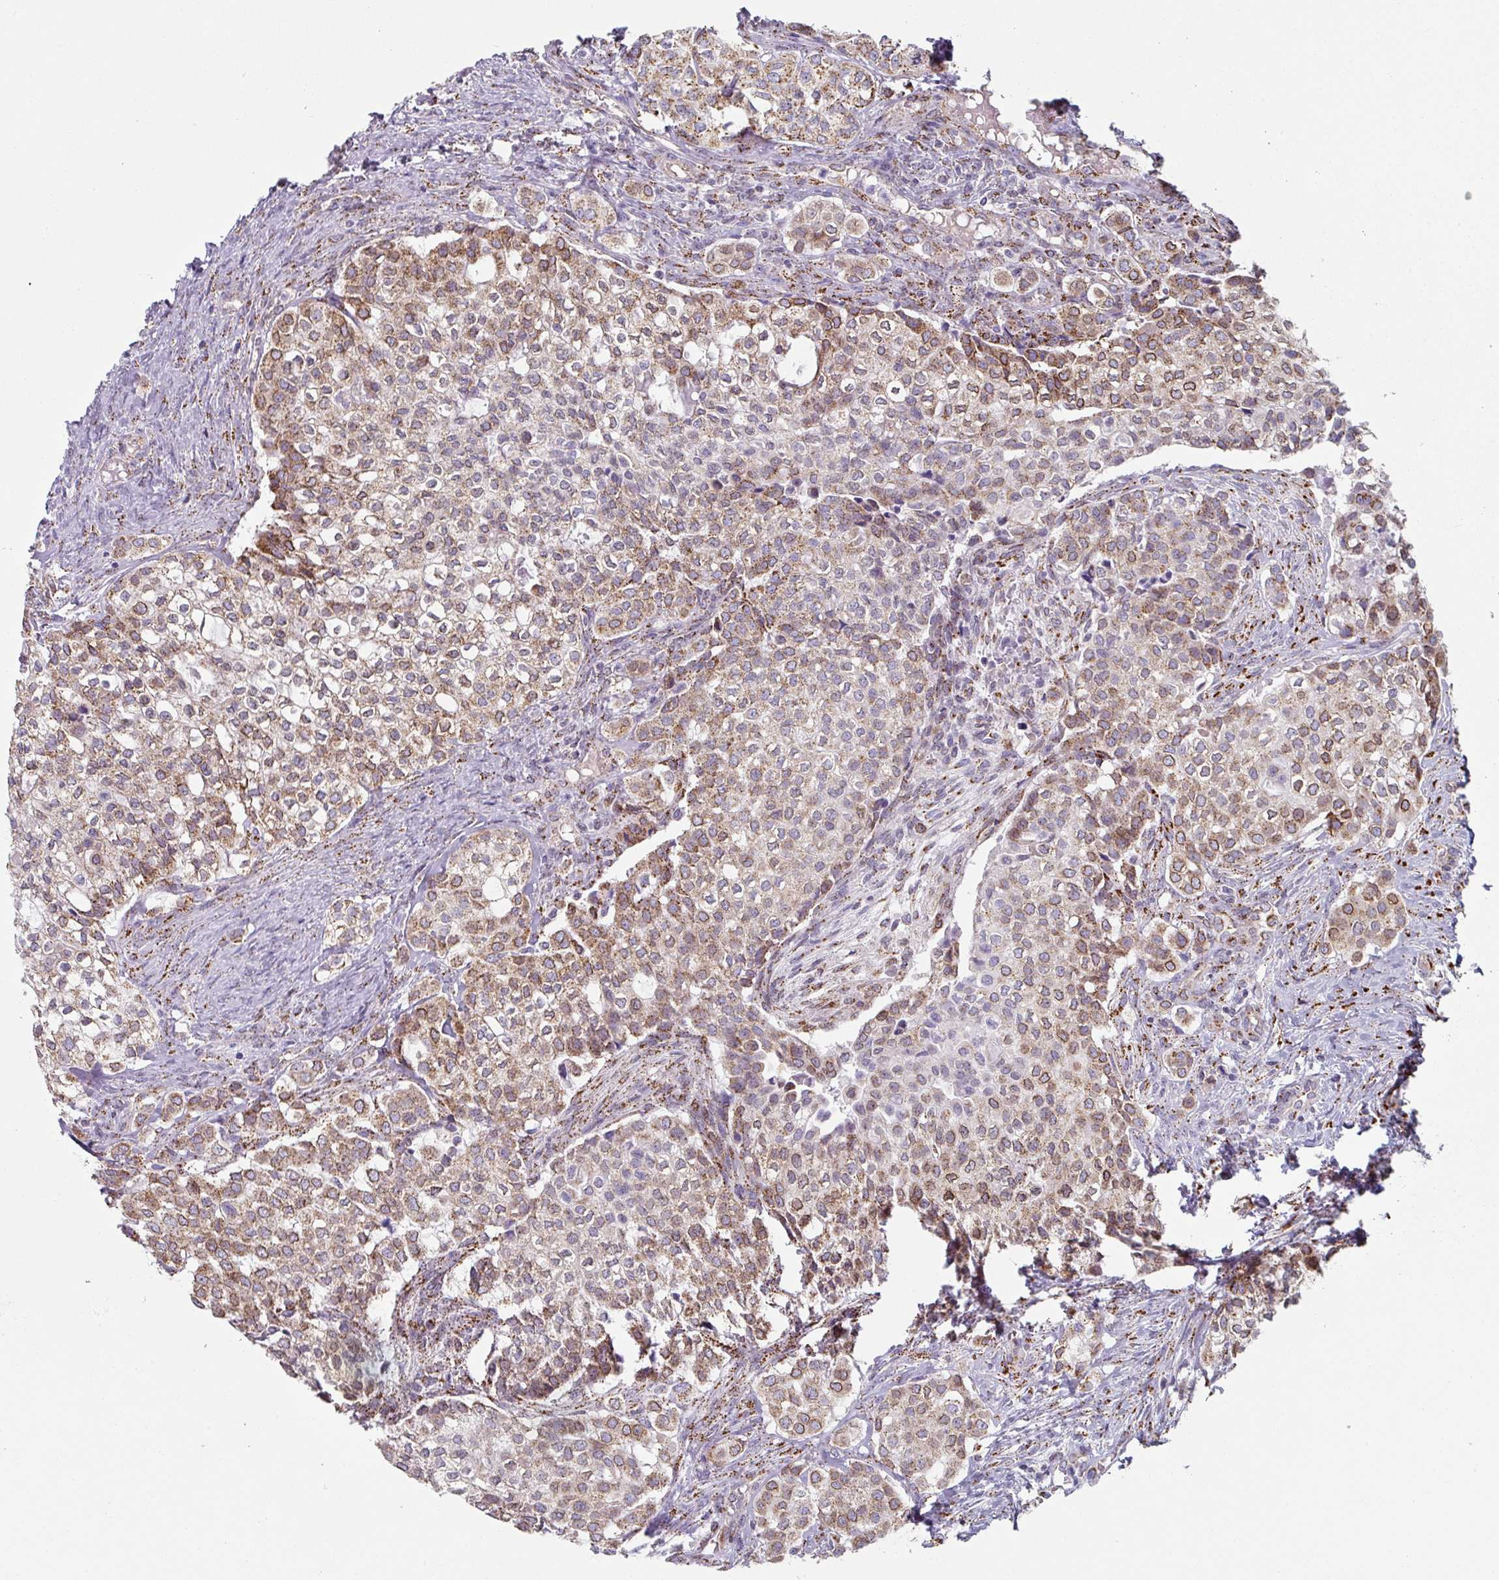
{"staining": {"intensity": "moderate", "quantity": ">75%", "location": "cytoplasmic/membranous"}, "tissue": "head and neck cancer", "cell_type": "Tumor cells", "image_type": "cancer", "snomed": [{"axis": "morphology", "description": "Adenocarcinoma, NOS"}, {"axis": "topography", "description": "Head-Neck"}], "caption": "Brown immunohistochemical staining in adenocarcinoma (head and neck) demonstrates moderate cytoplasmic/membranous expression in about >75% of tumor cells. (Brightfield microscopy of DAB IHC at high magnification).", "gene": "CCDC85B", "patient": {"sex": "male", "age": 81}}